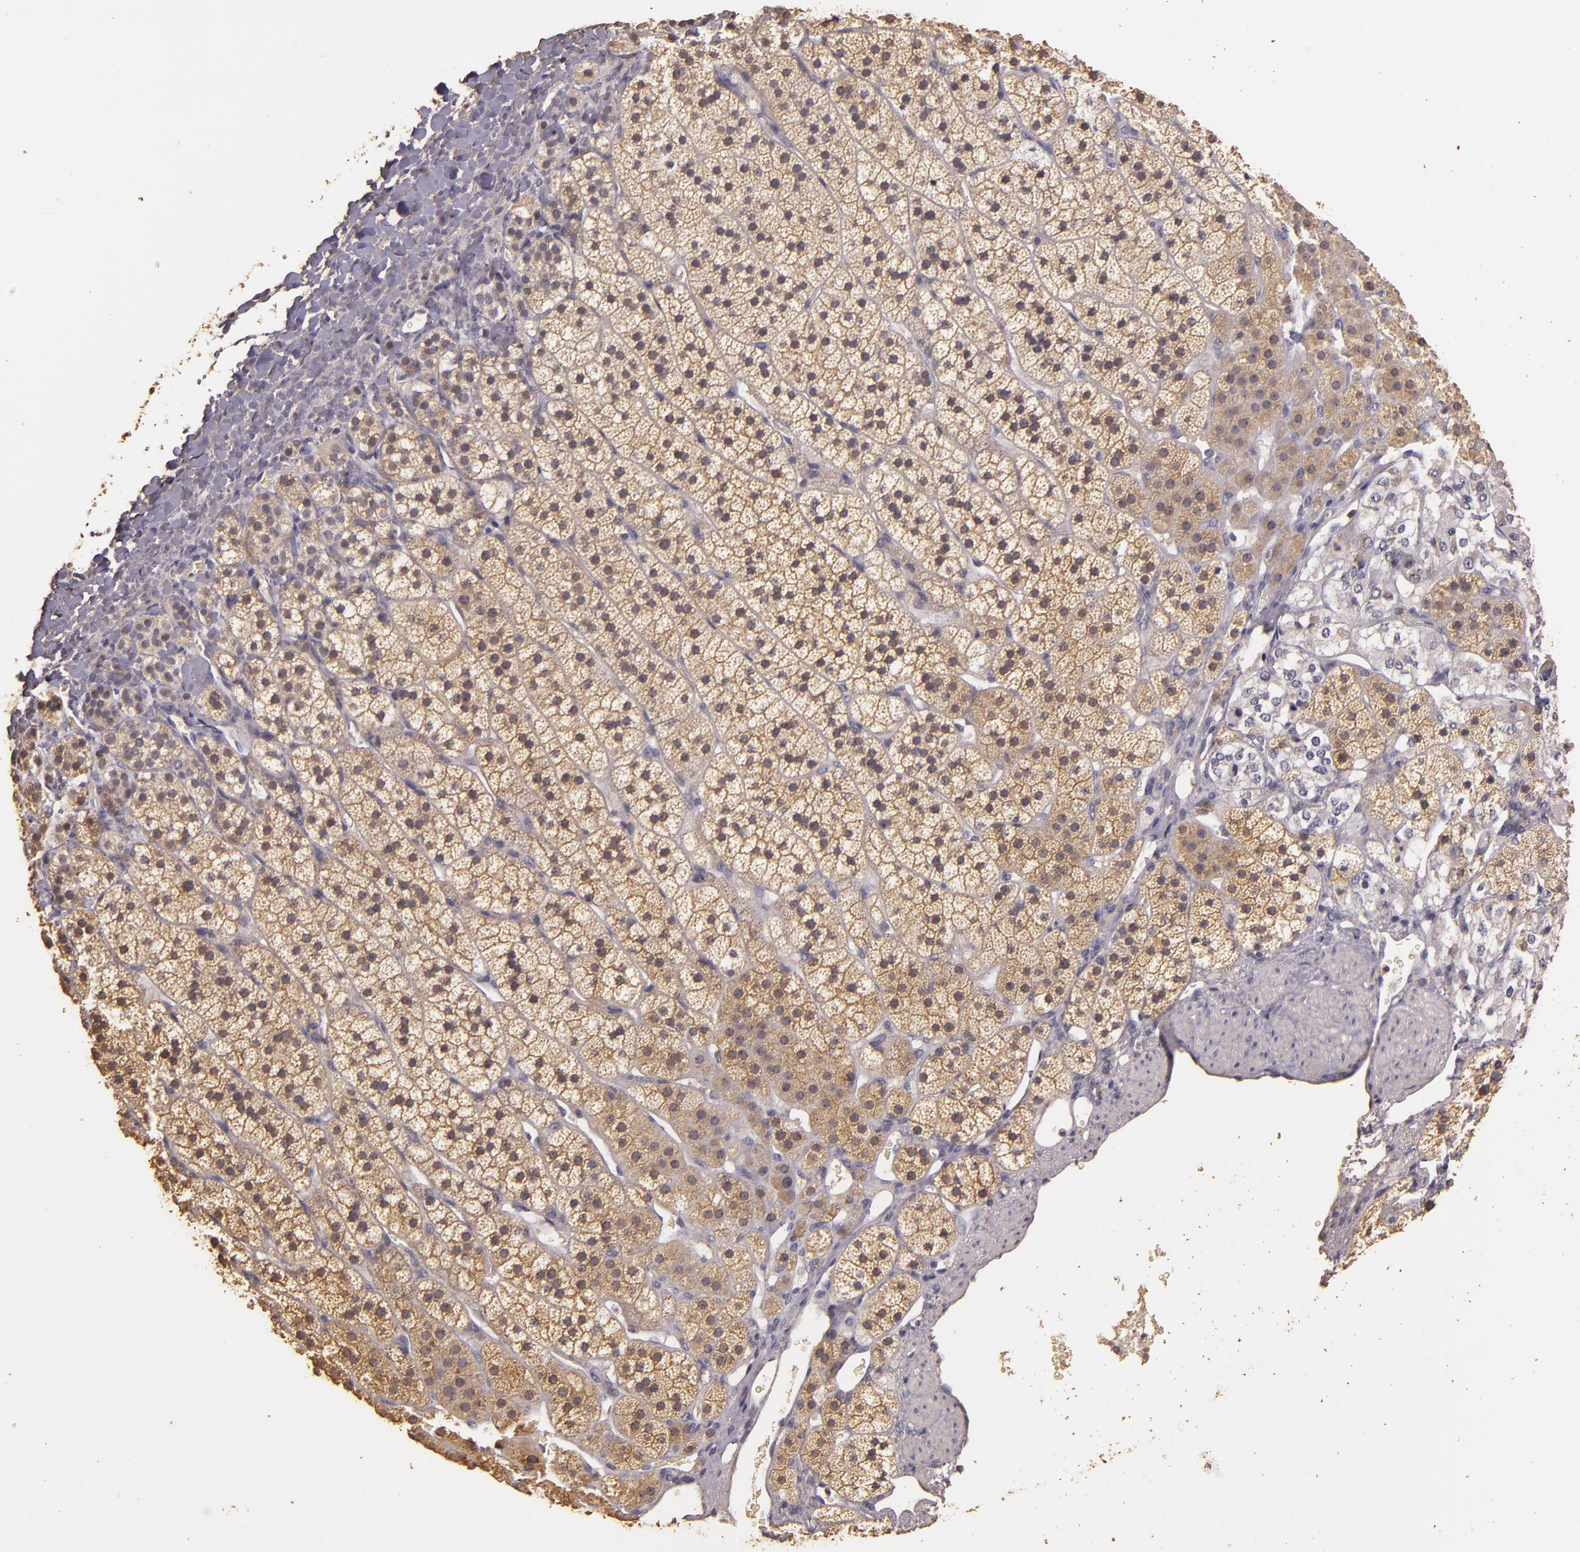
{"staining": {"intensity": "weak", "quantity": "25%-75%", "location": "cytoplasmic/membranous"}, "tissue": "adrenal gland", "cell_type": "Glandular cells", "image_type": "normal", "snomed": [{"axis": "morphology", "description": "Normal tissue, NOS"}, {"axis": "topography", "description": "Adrenal gland"}], "caption": "Immunohistochemistry image of normal adrenal gland stained for a protein (brown), which reveals low levels of weak cytoplasmic/membranous expression in about 25%-75% of glandular cells.", "gene": "BCL2L13", "patient": {"sex": "female", "age": 44}}